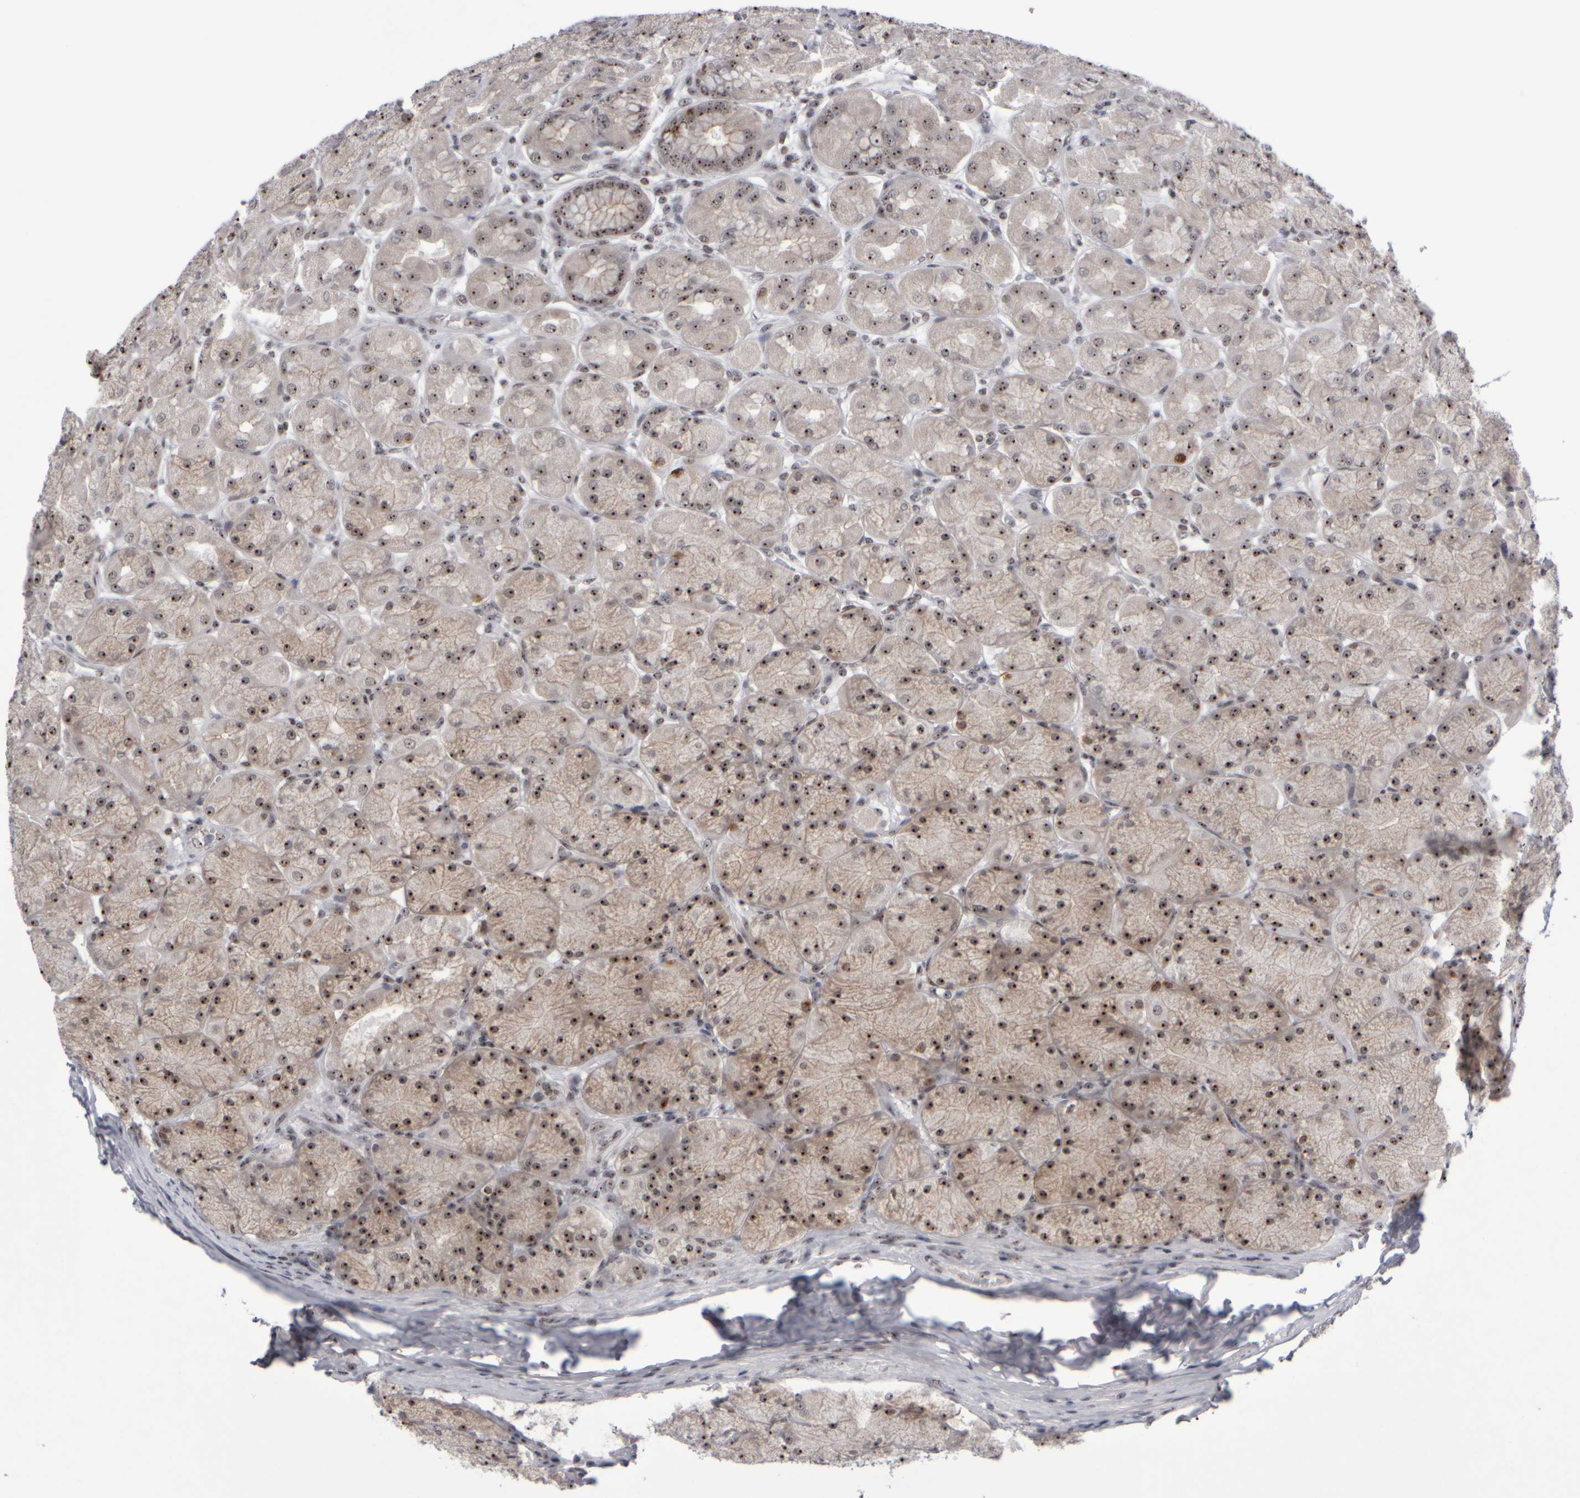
{"staining": {"intensity": "moderate", "quantity": ">75%", "location": "nuclear"}, "tissue": "stomach", "cell_type": "Glandular cells", "image_type": "normal", "snomed": [{"axis": "morphology", "description": "Normal tissue, NOS"}, {"axis": "topography", "description": "Stomach, upper"}], "caption": "Benign stomach displays moderate nuclear staining in approximately >75% of glandular cells, visualized by immunohistochemistry. The staining was performed using DAB (3,3'-diaminobenzidine) to visualize the protein expression in brown, while the nuclei were stained in blue with hematoxylin (Magnification: 20x).", "gene": "SURF6", "patient": {"sex": "female", "age": 56}}